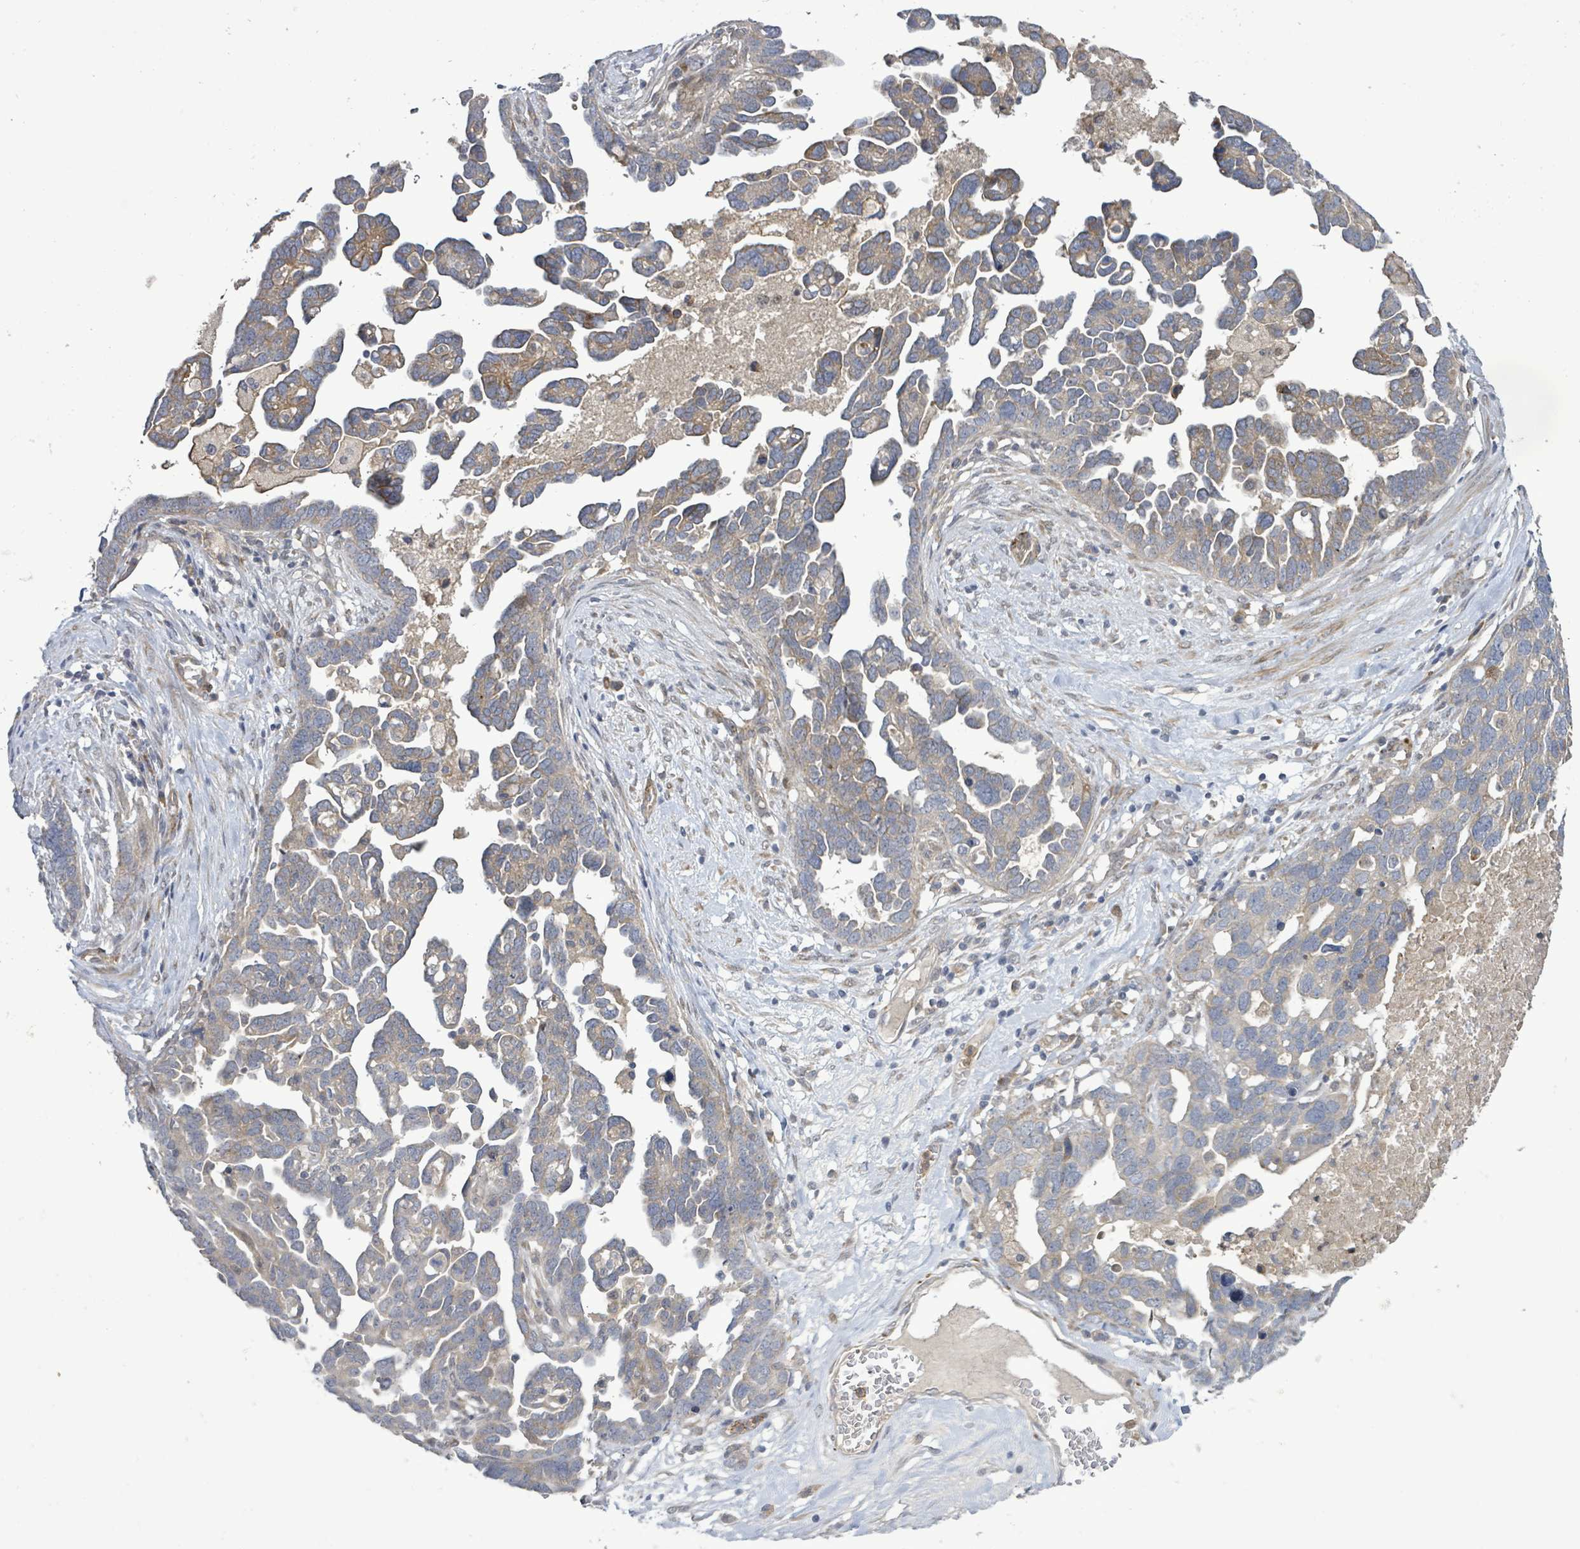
{"staining": {"intensity": "weak", "quantity": "<25%", "location": "cytoplasmic/membranous"}, "tissue": "ovarian cancer", "cell_type": "Tumor cells", "image_type": "cancer", "snomed": [{"axis": "morphology", "description": "Cystadenocarcinoma, serous, NOS"}, {"axis": "topography", "description": "Ovary"}], "caption": "A high-resolution photomicrograph shows immunohistochemistry (IHC) staining of serous cystadenocarcinoma (ovarian), which shows no significant expression in tumor cells.", "gene": "SLIT3", "patient": {"sex": "female", "age": 54}}